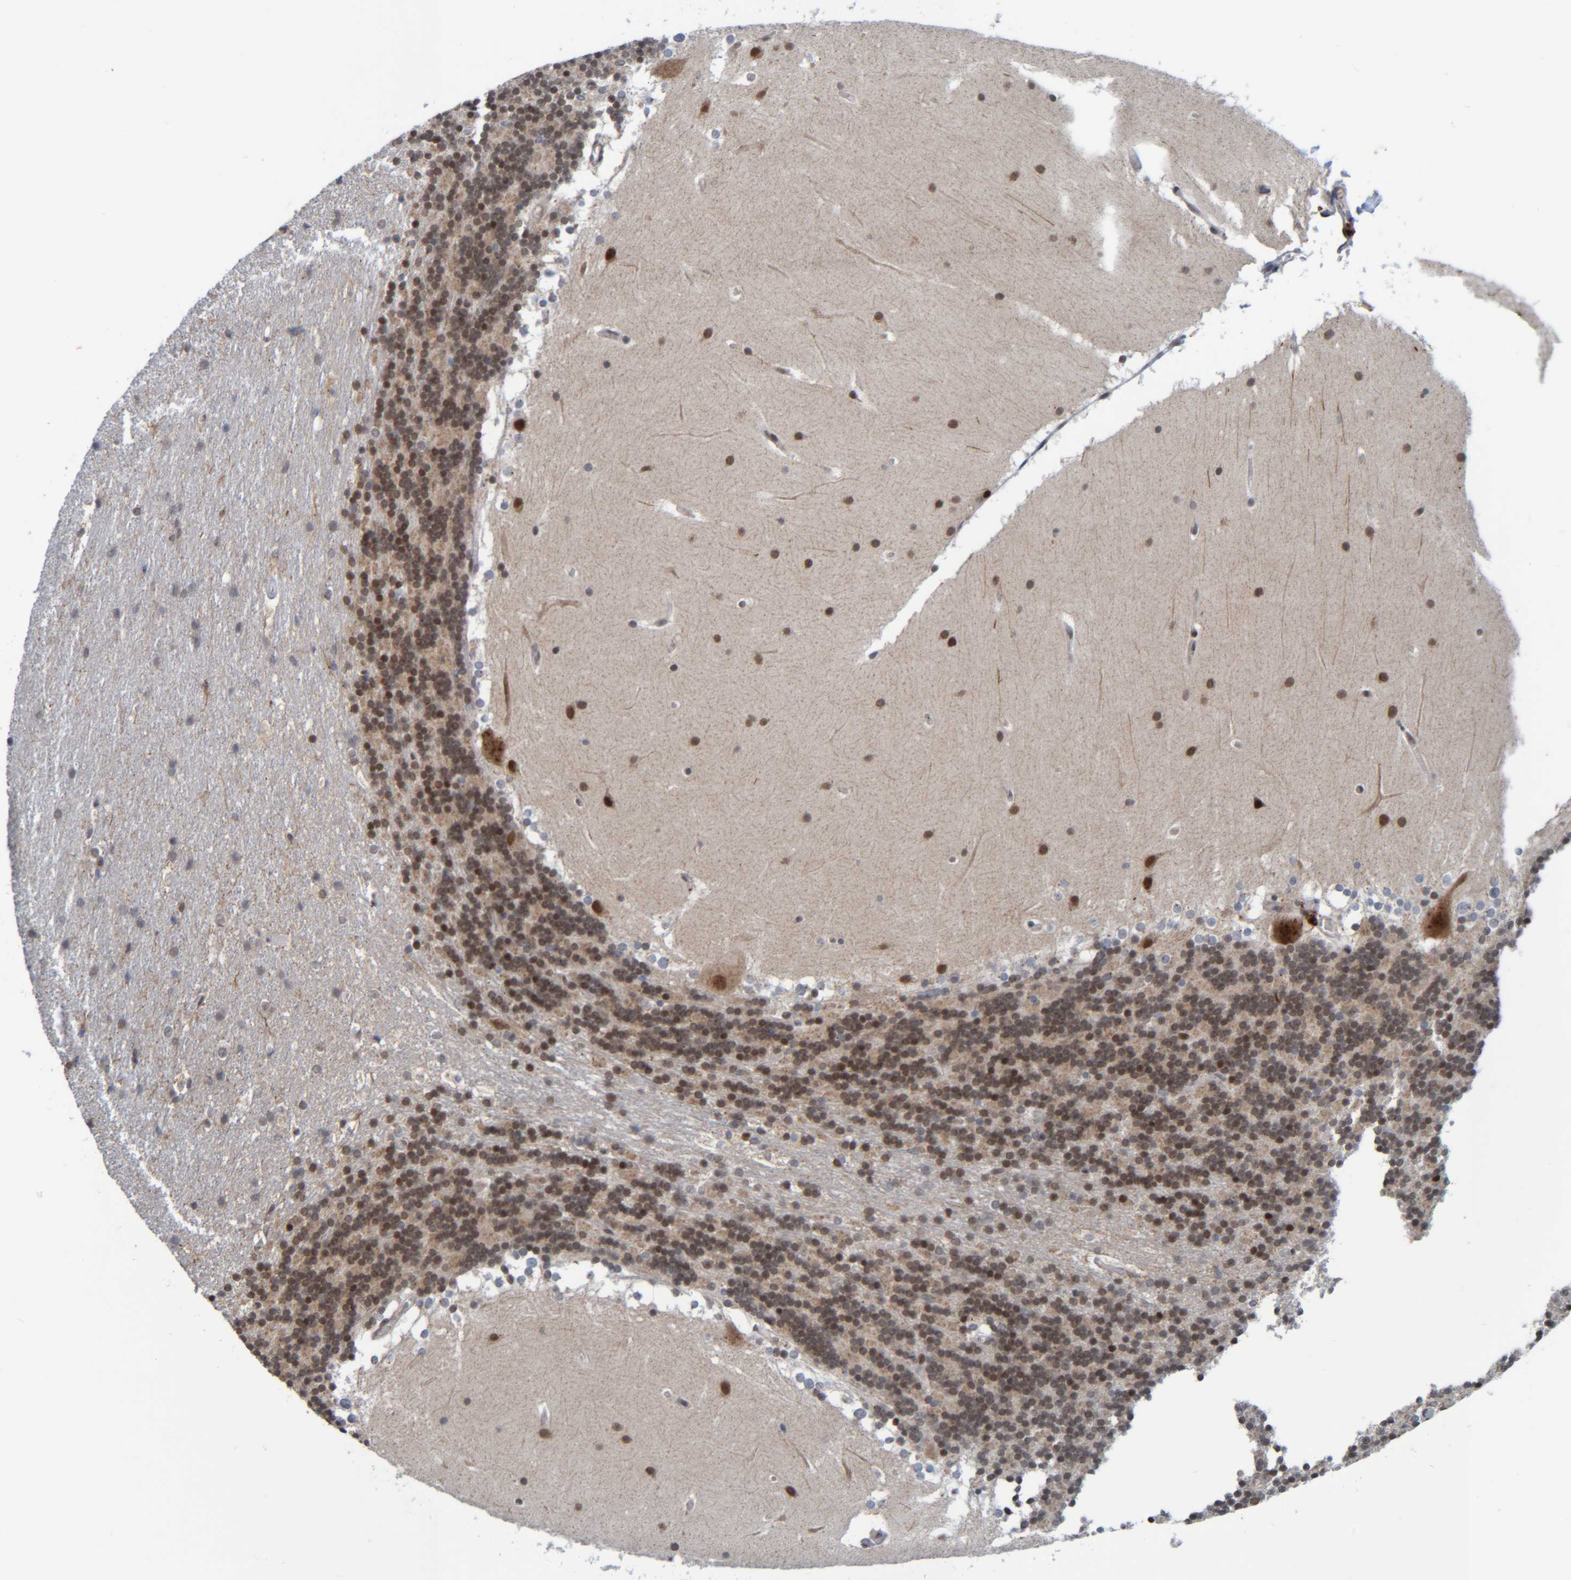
{"staining": {"intensity": "moderate", "quantity": "<25%", "location": "nuclear"}, "tissue": "cerebellum", "cell_type": "Cells in granular layer", "image_type": "normal", "snomed": [{"axis": "morphology", "description": "Normal tissue, NOS"}, {"axis": "topography", "description": "Cerebellum"}], "caption": "High-power microscopy captured an immunohistochemistry (IHC) histopathology image of unremarkable cerebellum, revealing moderate nuclear expression in about <25% of cells in granular layer. The protein is shown in brown color, while the nuclei are stained blue.", "gene": "CCDC57", "patient": {"sex": "female", "age": 19}}